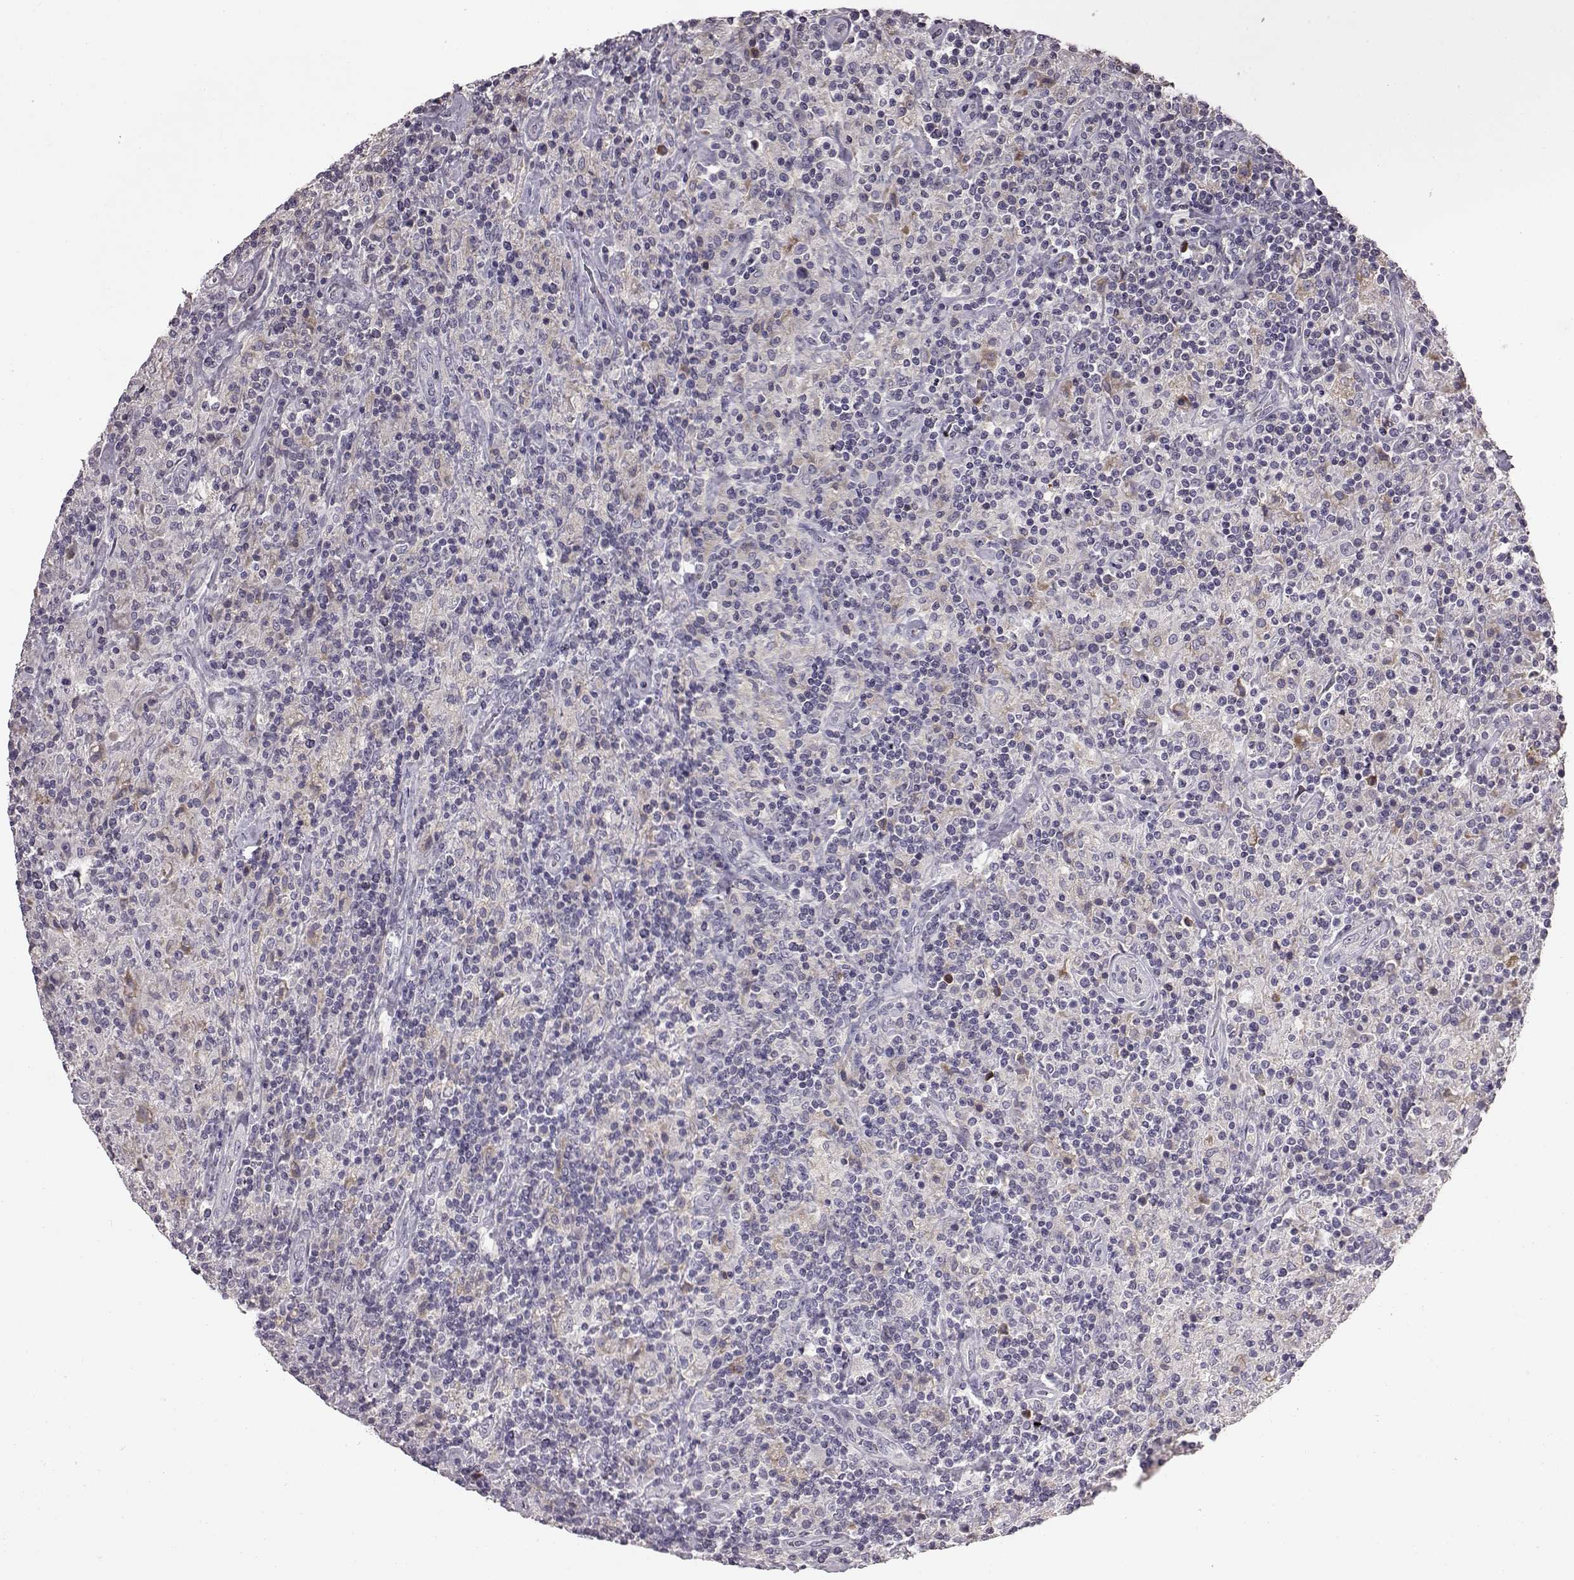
{"staining": {"intensity": "negative", "quantity": "none", "location": "none"}, "tissue": "lymphoma", "cell_type": "Tumor cells", "image_type": "cancer", "snomed": [{"axis": "morphology", "description": "Hodgkin's disease, NOS"}, {"axis": "topography", "description": "Lymph node"}], "caption": "This image is of Hodgkin's disease stained with immunohistochemistry to label a protein in brown with the nuclei are counter-stained blue. There is no expression in tumor cells.", "gene": "ADGRG2", "patient": {"sex": "male", "age": 70}}